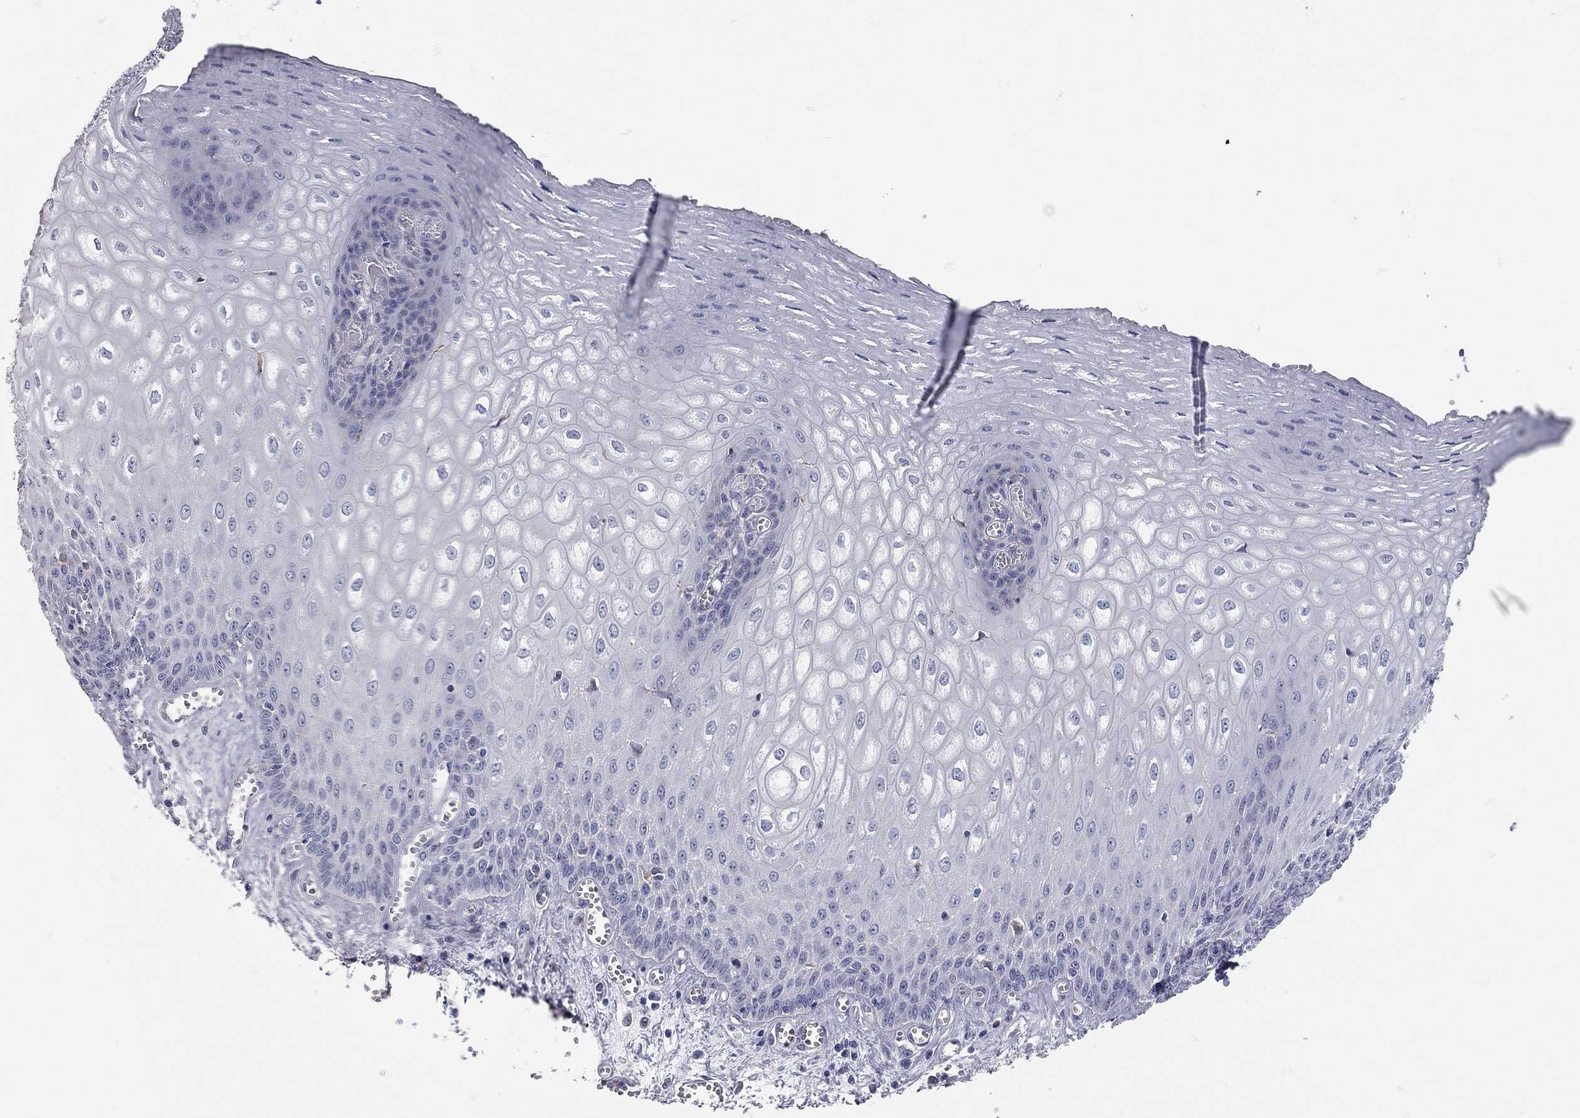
{"staining": {"intensity": "negative", "quantity": "none", "location": "none"}, "tissue": "esophagus", "cell_type": "Squamous epithelial cells", "image_type": "normal", "snomed": [{"axis": "morphology", "description": "Normal tissue, NOS"}, {"axis": "topography", "description": "Esophagus"}], "caption": "Immunohistochemistry of normal human esophagus reveals no positivity in squamous epithelial cells. (DAB immunohistochemistry with hematoxylin counter stain).", "gene": "XAGE2", "patient": {"sex": "male", "age": 58}}